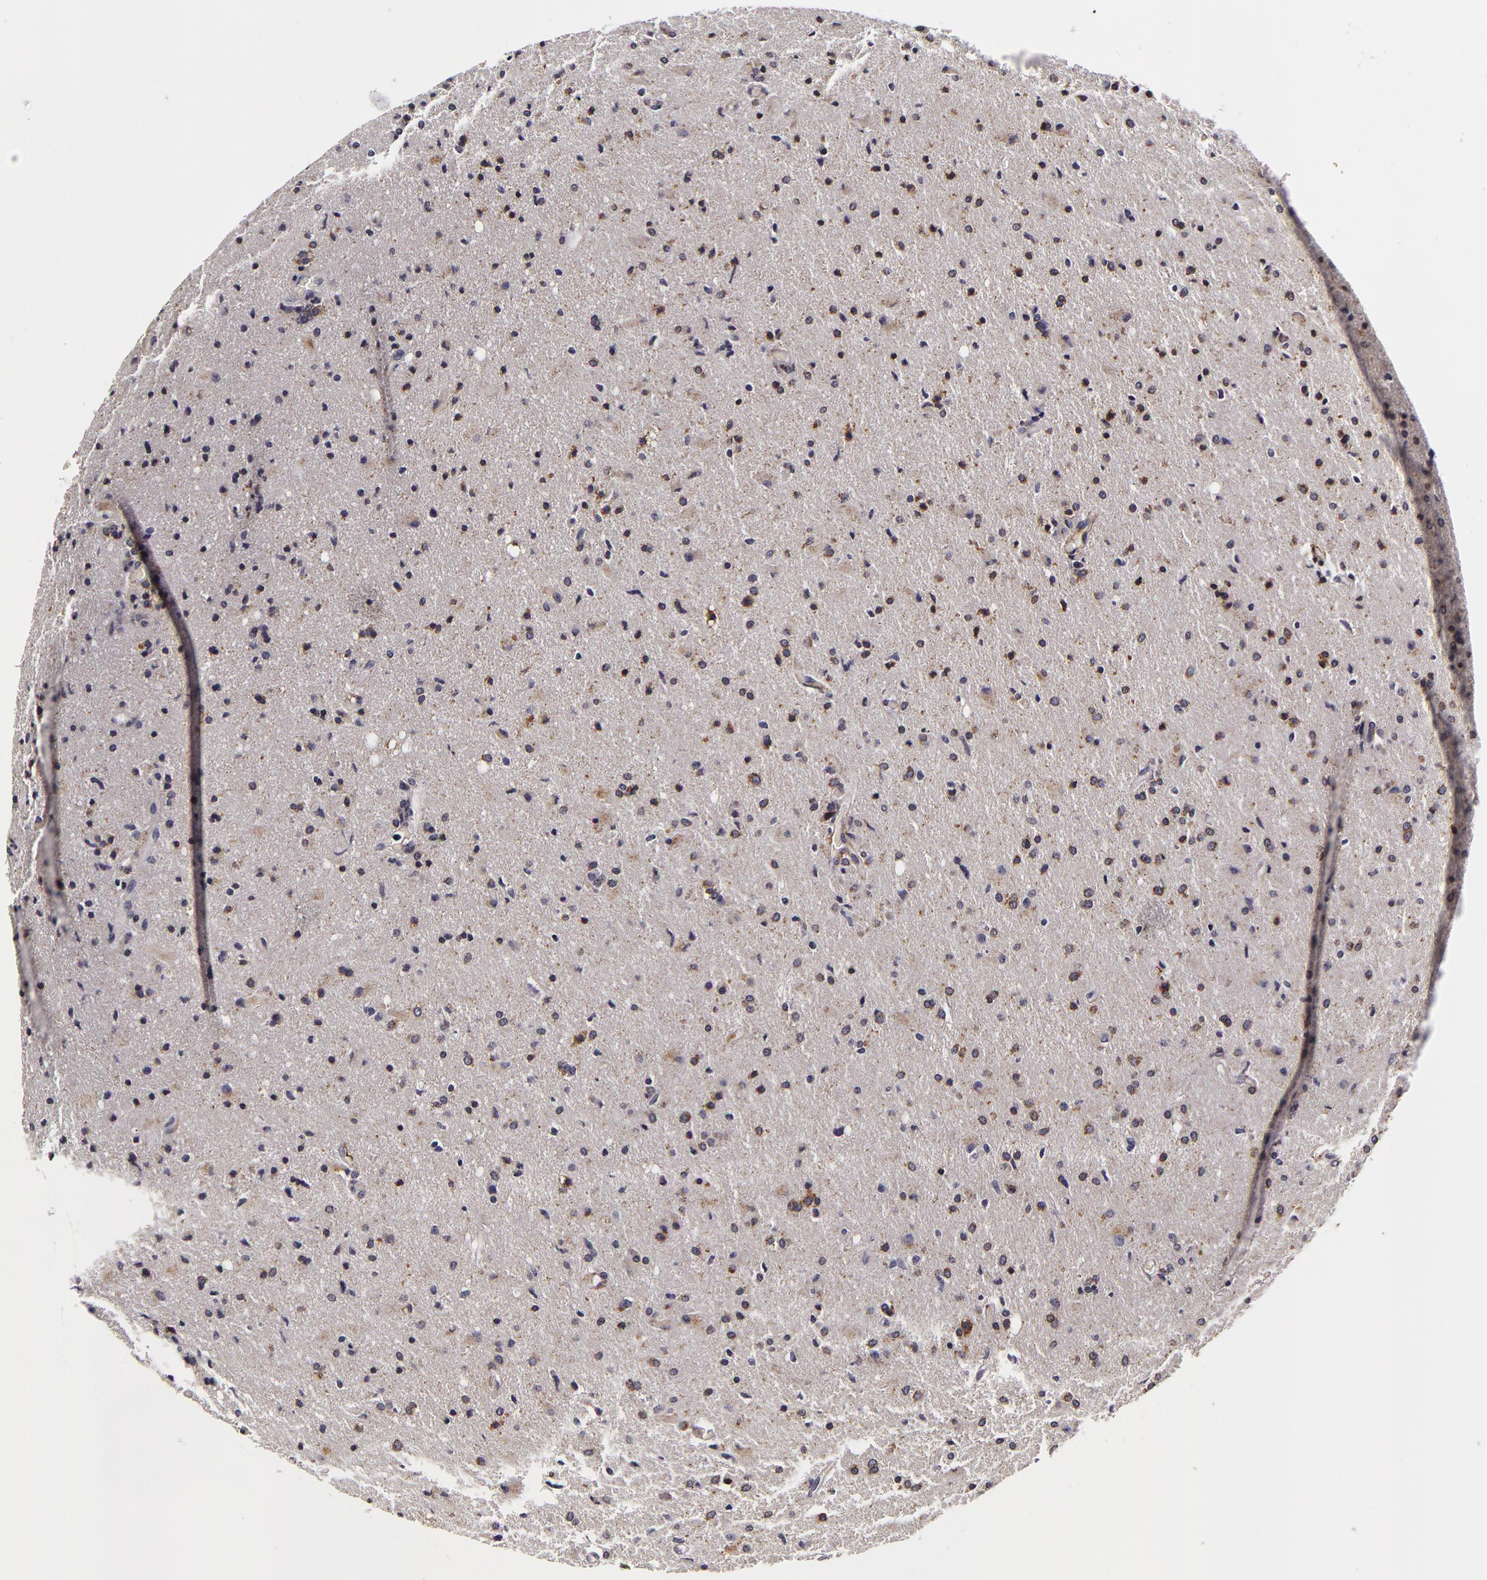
{"staining": {"intensity": "negative", "quantity": "none", "location": "none"}, "tissue": "glioma", "cell_type": "Tumor cells", "image_type": "cancer", "snomed": [{"axis": "morphology", "description": "Glioma, malignant, High grade"}, {"axis": "topography", "description": "Brain"}], "caption": "A micrograph of glioma stained for a protein reveals no brown staining in tumor cells.", "gene": "LGALS3BP", "patient": {"sex": "male", "age": 68}}